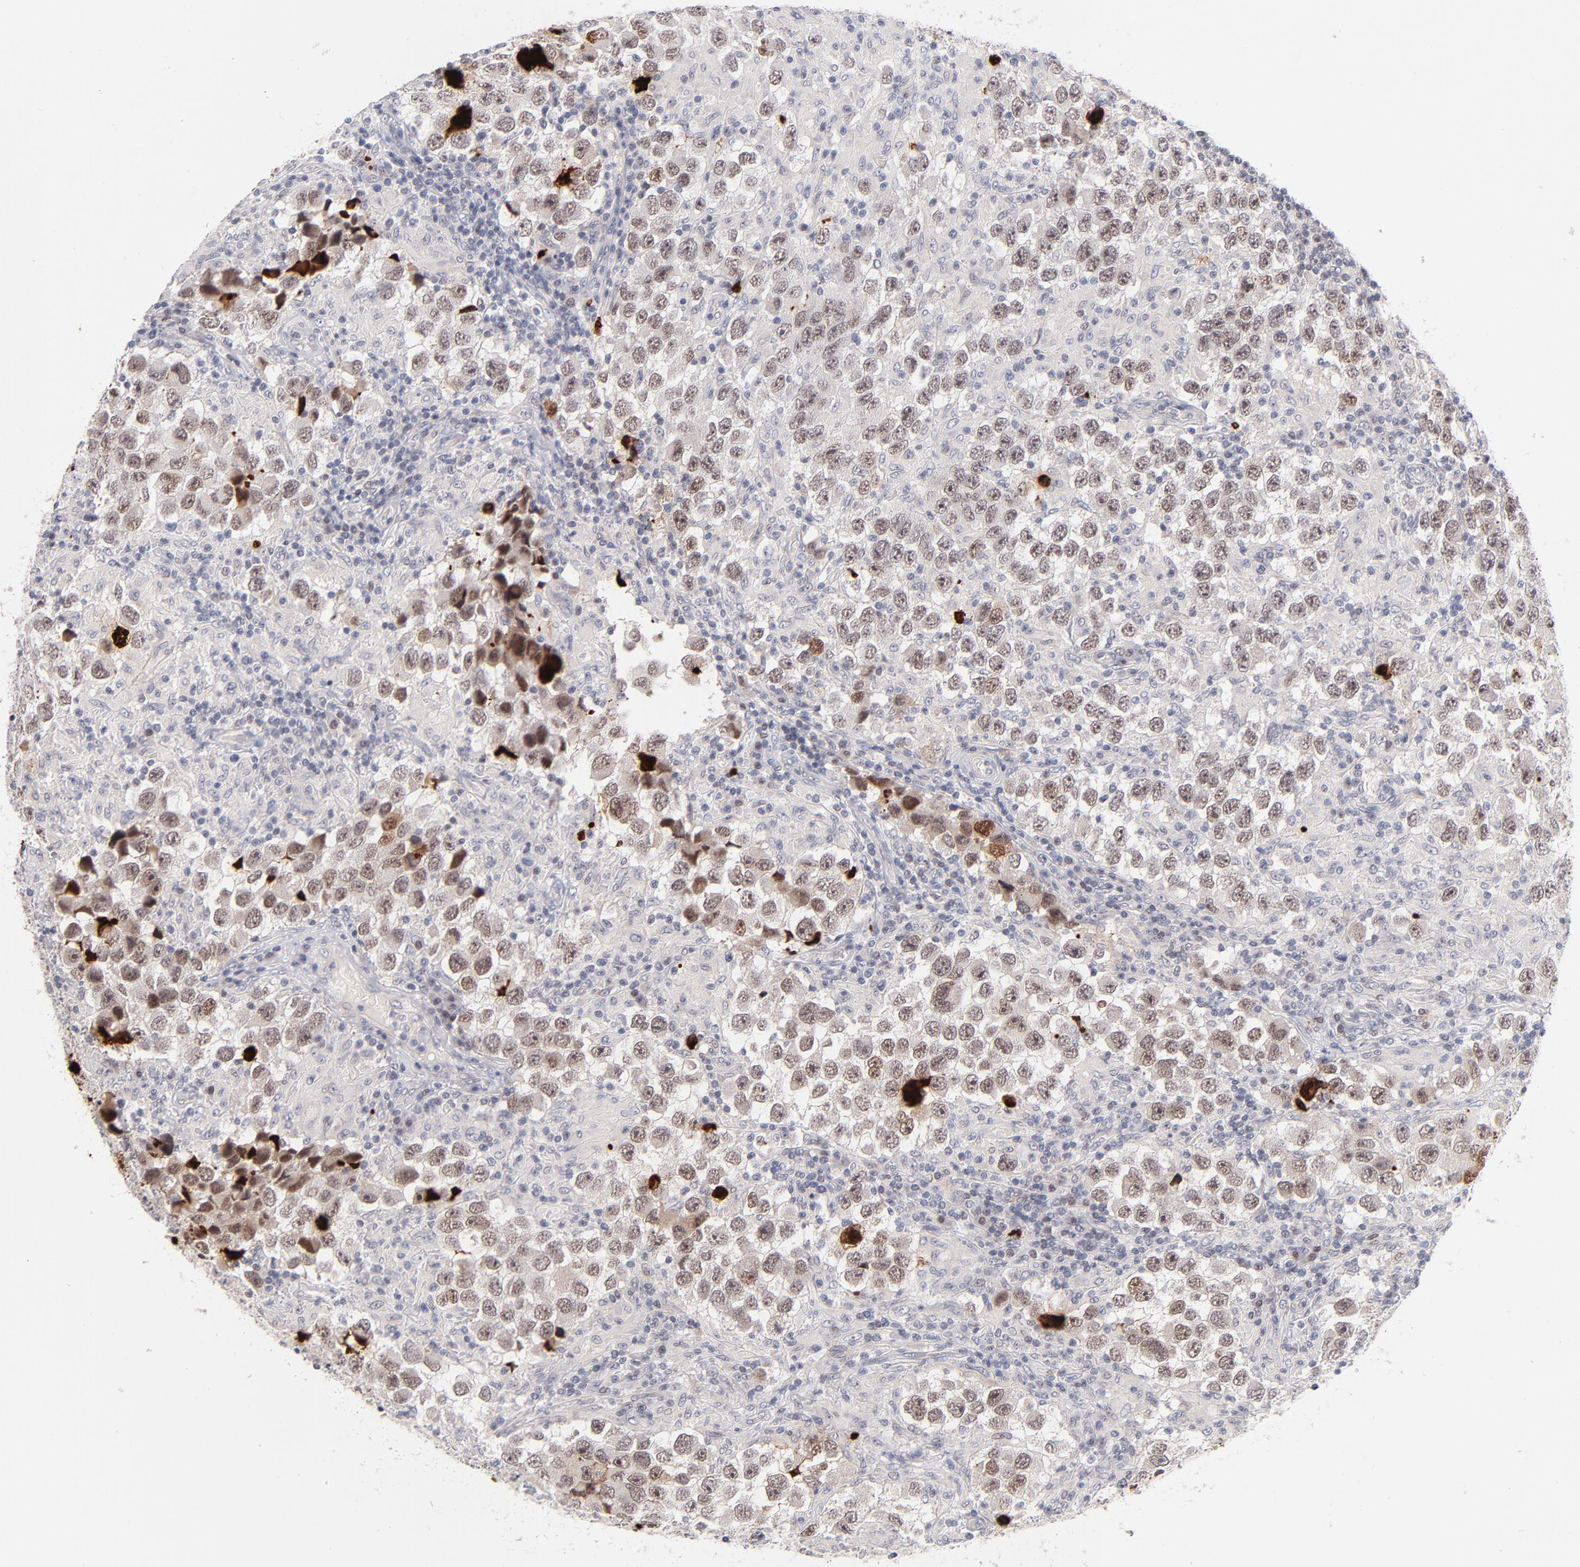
{"staining": {"intensity": "moderate", "quantity": "<25%", "location": "nuclear"}, "tissue": "testis cancer", "cell_type": "Tumor cells", "image_type": "cancer", "snomed": [{"axis": "morphology", "description": "Carcinoma, Embryonal, NOS"}, {"axis": "topography", "description": "Testis"}], "caption": "Protein expression analysis of human testis cancer reveals moderate nuclear positivity in about <25% of tumor cells.", "gene": "PARP1", "patient": {"sex": "male", "age": 21}}